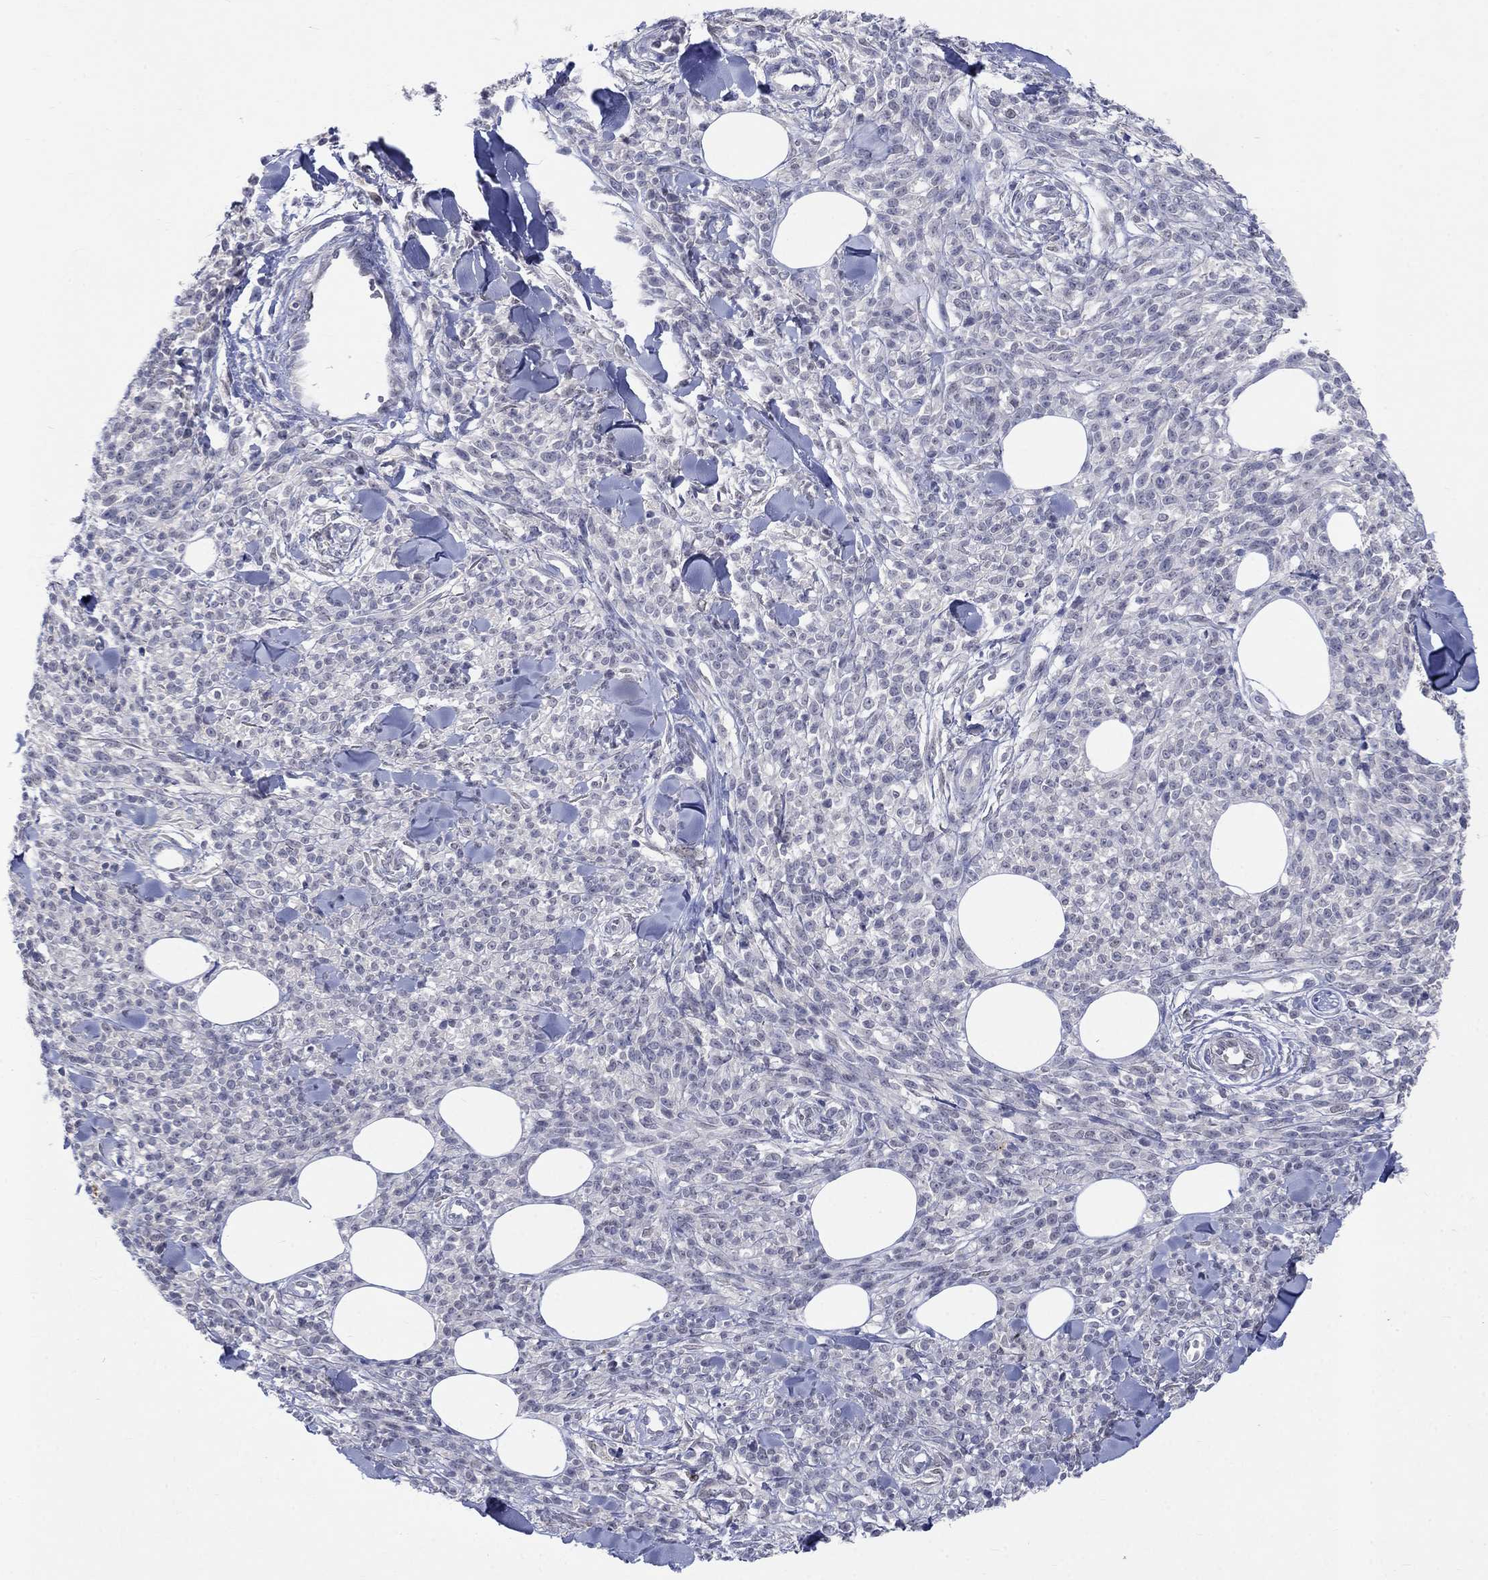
{"staining": {"intensity": "negative", "quantity": "none", "location": "none"}, "tissue": "melanoma", "cell_type": "Tumor cells", "image_type": "cancer", "snomed": [{"axis": "morphology", "description": "Malignant melanoma, NOS"}, {"axis": "topography", "description": "Skin"}, {"axis": "topography", "description": "Skin of trunk"}], "caption": "A high-resolution micrograph shows immunohistochemistry staining of melanoma, which demonstrates no significant positivity in tumor cells.", "gene": "EGFLAM", "patient": {"sex": "male", "age": 74}}